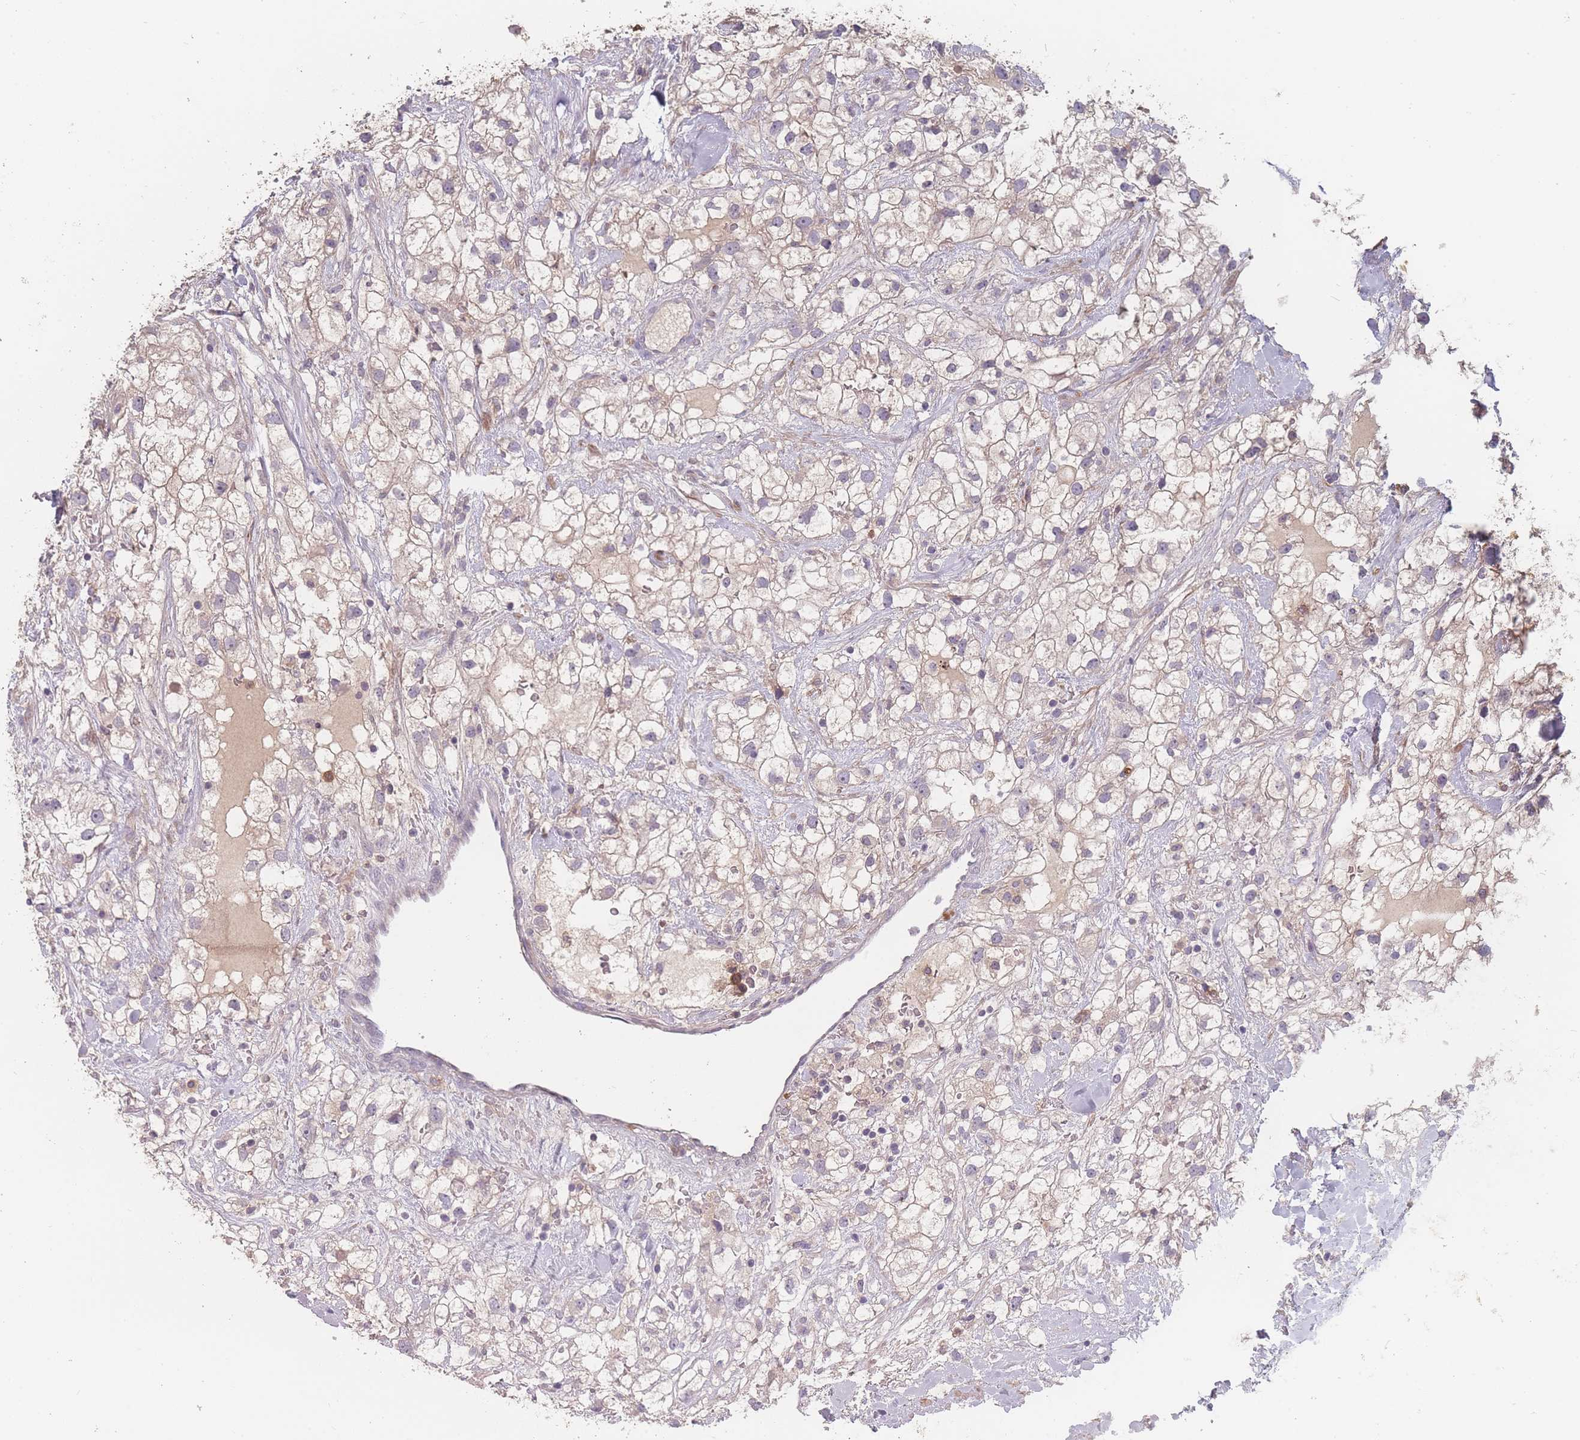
{"staining": {"intensity": "weak", "quantity": "<25%", "location": "cytoplasmic/membranous"}, "tissue": "renal cancer", "cell_type": "Tumor cells", "image_type": "cancer", "snomed": [{"axis": "morphology", "description": "Adenocarcinoma, NOS"}, {"axis": "topography", "description": "Kidney"}], "caption": "Immunohistochemistry micrograph of neoplastic tissue: human renal adenocarcinoma stained with DAB displays no significant protein positivity in tumor cells.", "gene": "BST1", "patient": {"sex": "male", "age": 59}}